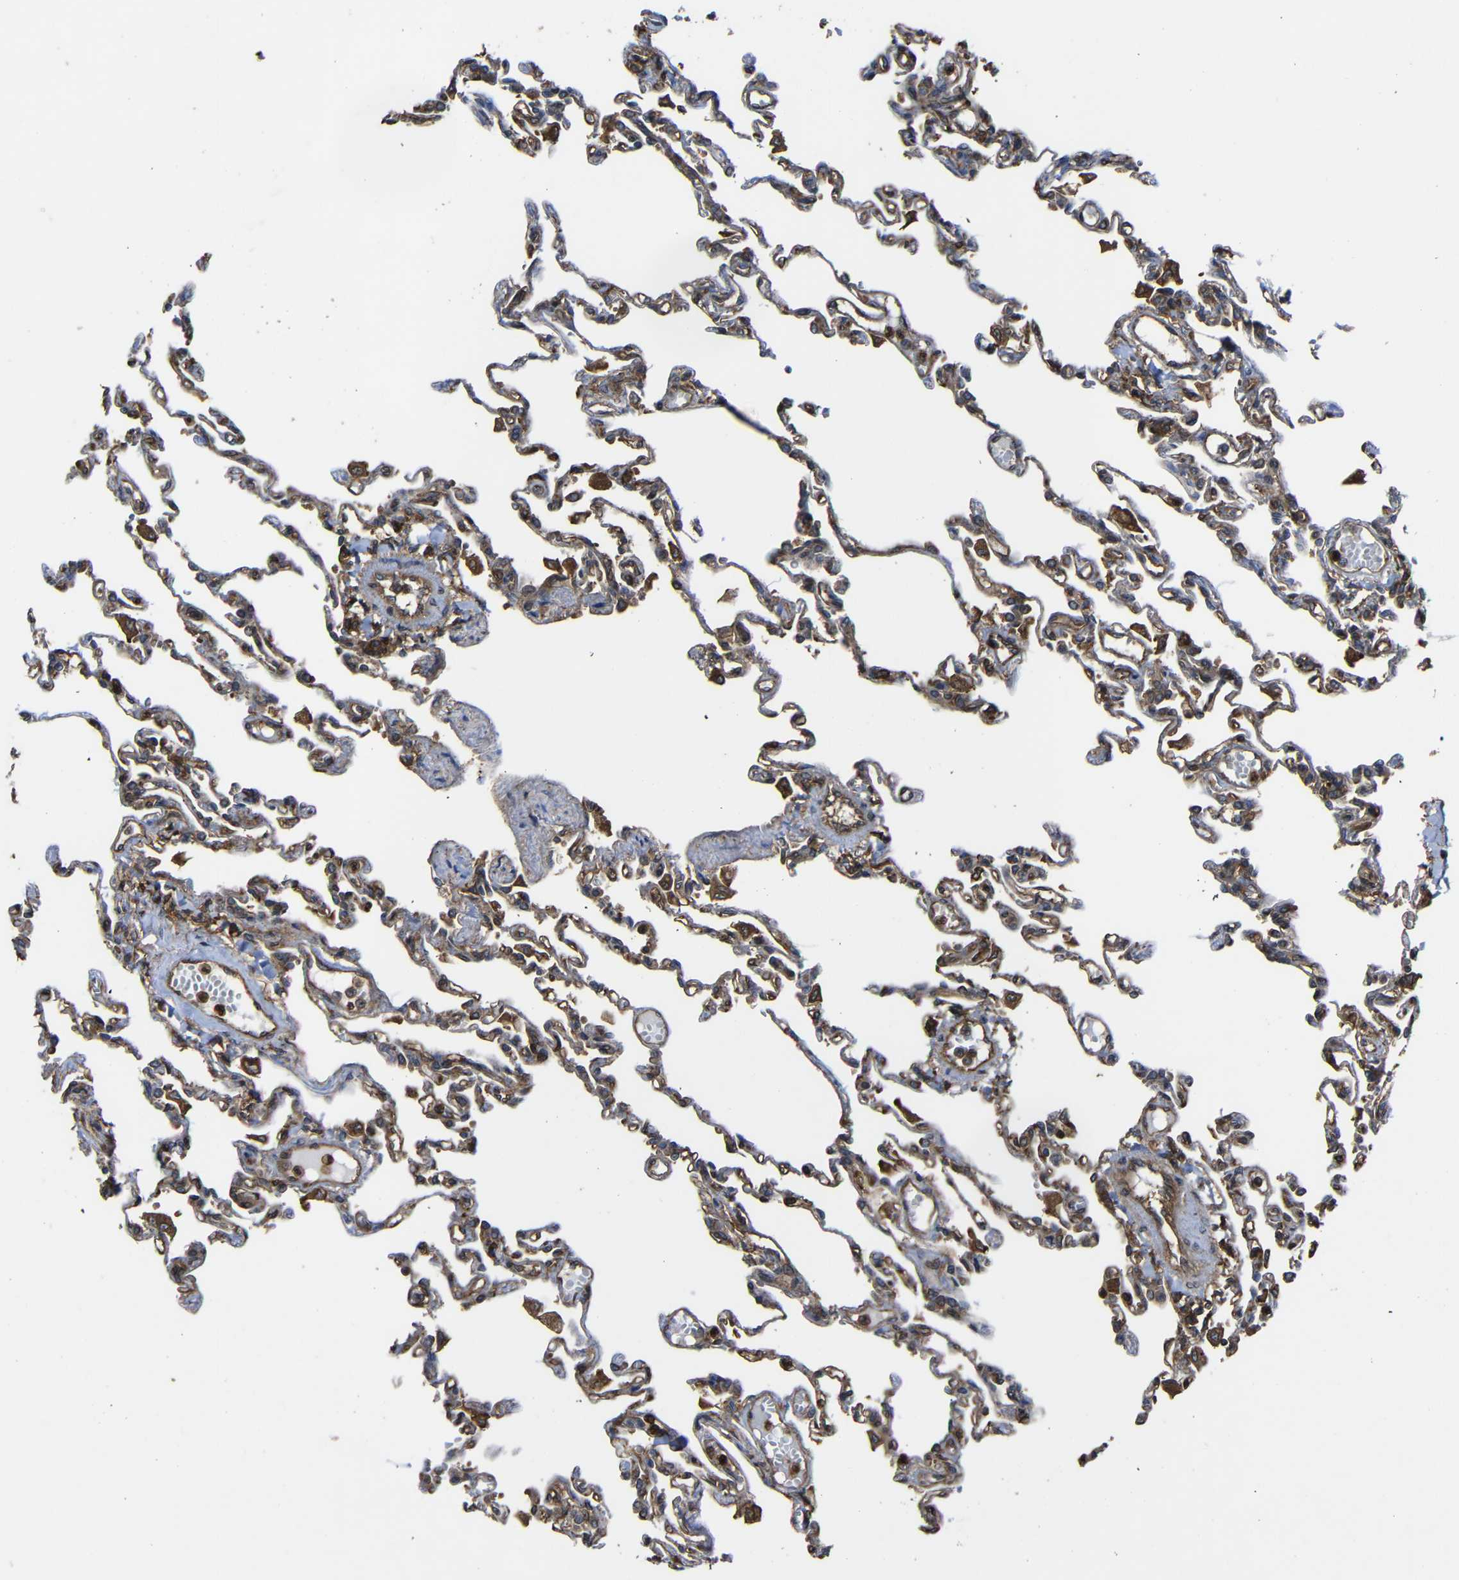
{"staining": {"intensity": "moderate", "quantity": ">75%", "location": "cytoplasmic/membranous"}, "tissue": "lung", "cell_type": "Alveolar cells", "image_type": "normal", "snomed": [{"axis": "morphology", "description": "Normal tissue, NOS"}, {"axis": "topography", "description": "Lung"}], "caption": "Normal lung displays moderate cytoplasmic/membranous positivity in about >75% of alveolar cells (DAB IHC with brightfield microscopy, high magnification)..", "gene": "TREM2", "patient": {"sex": "male", "age": 21}}